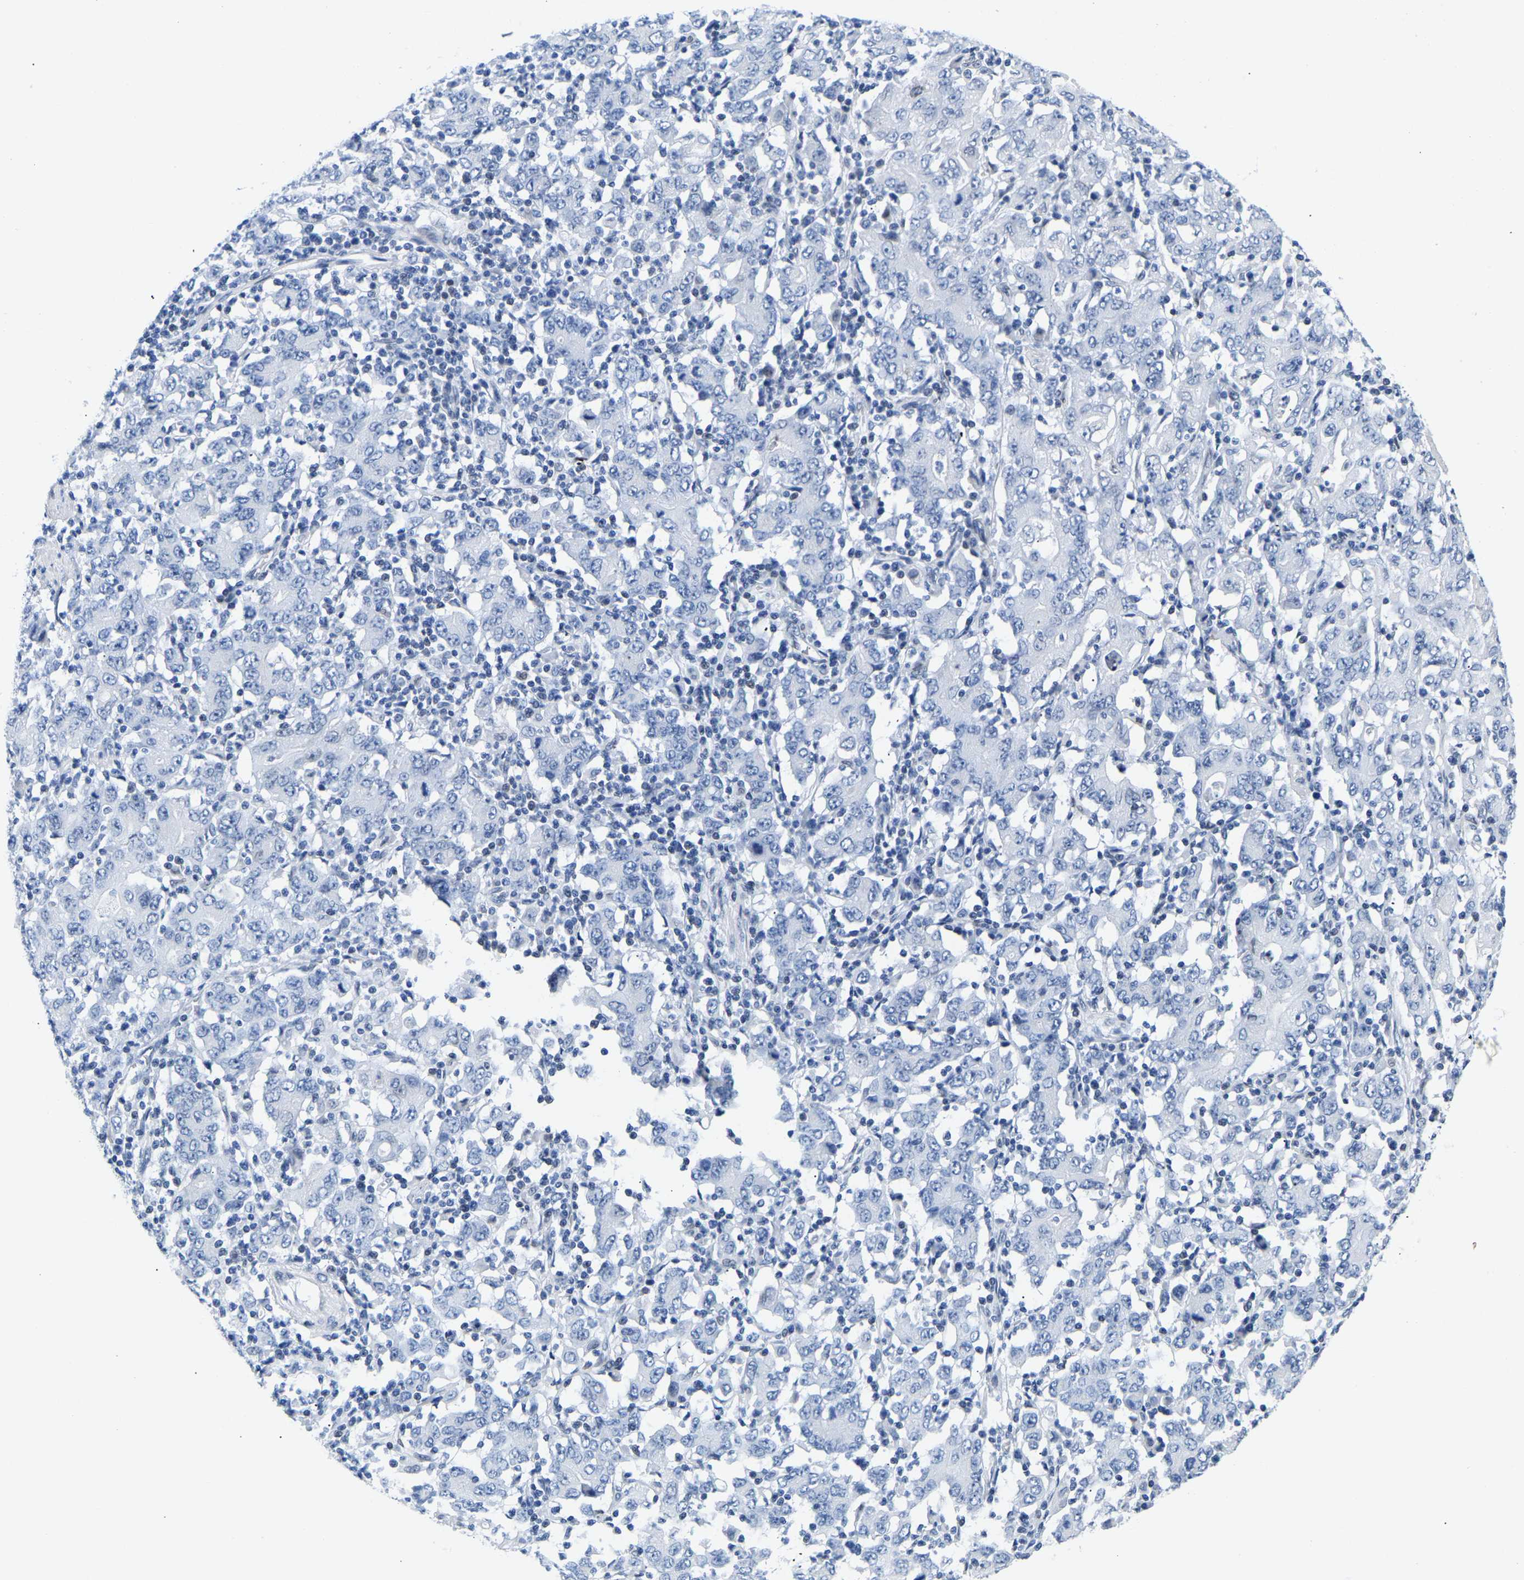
{"staining": {"intensity": "negative", "quantity": "none", "location": "none"}, "tissue": "stomach cancer", "cell_type": "Tumor cells", "image_type": "cancer", "snomed": [{"axis": "morphology", "description": "Adenocarcinoma, NOS"}, {"axis": "topography", "description": "Stomach, upper"}], "caption": "High power microscopy image of an IHC histopathology image of stomach cancer, revealing no significant positivity in tumor cells. (Brightfield microscopy of DAB (3,3'-diaminobenzidine) IHC at high magnification).", "gene": "UPK3A", "patient": {"sex": "male", "age": 69}}